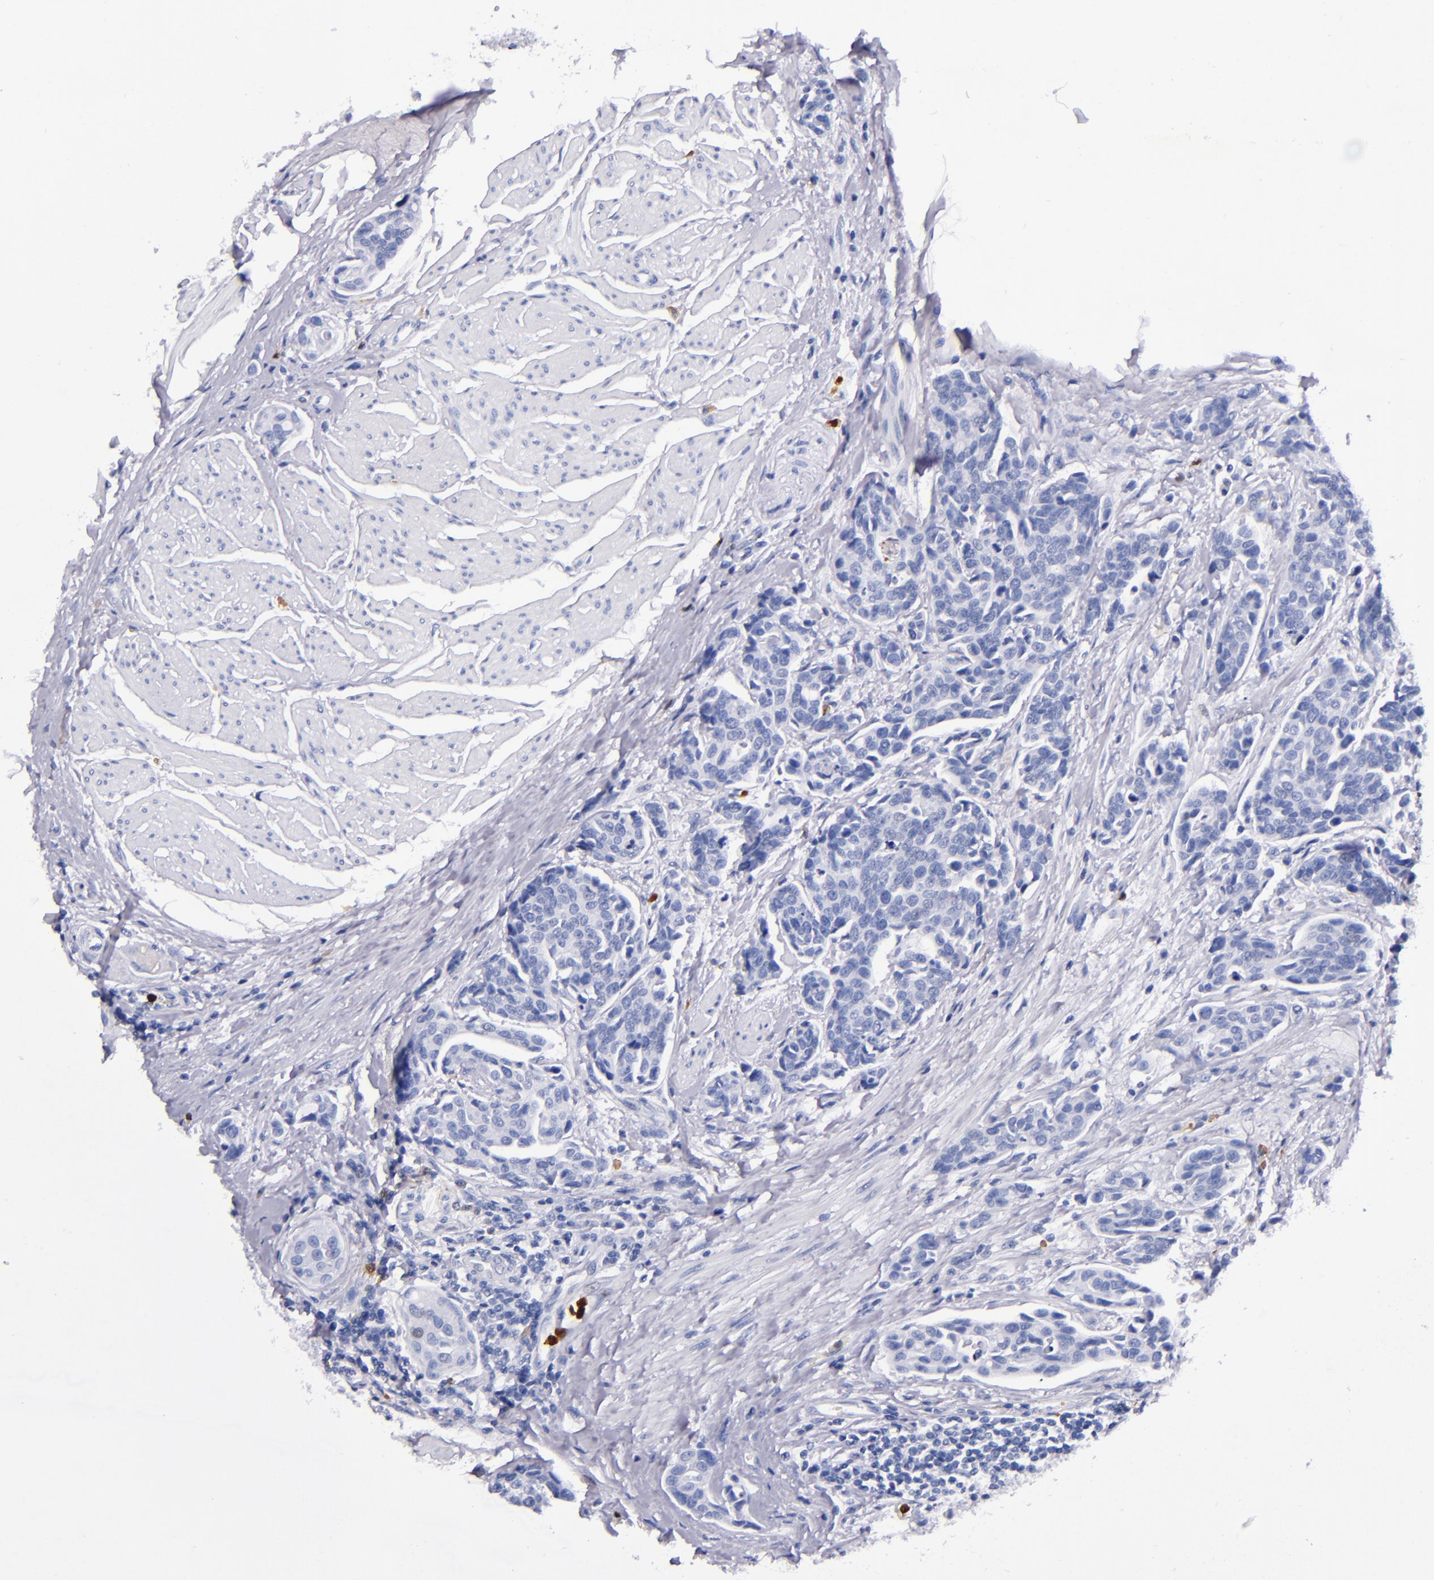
{"staining": {"intensity": "negative", "quantity": "none", "location": "none"}, "tissue": "urothelial cancer", "cell_type": "Tumor cells", "image_type": "cancer", "snomed": [{"axis": "morphology", "description": "Urothelial carcinoma, High grade"}, {"axis": "topography", "description": "Urinary bladder"}], "caption": "Tumor cells show no significant positivity in urothelial cancer.", "gene": "S100A8", "patient": {"sex": "male", "age": 78}}